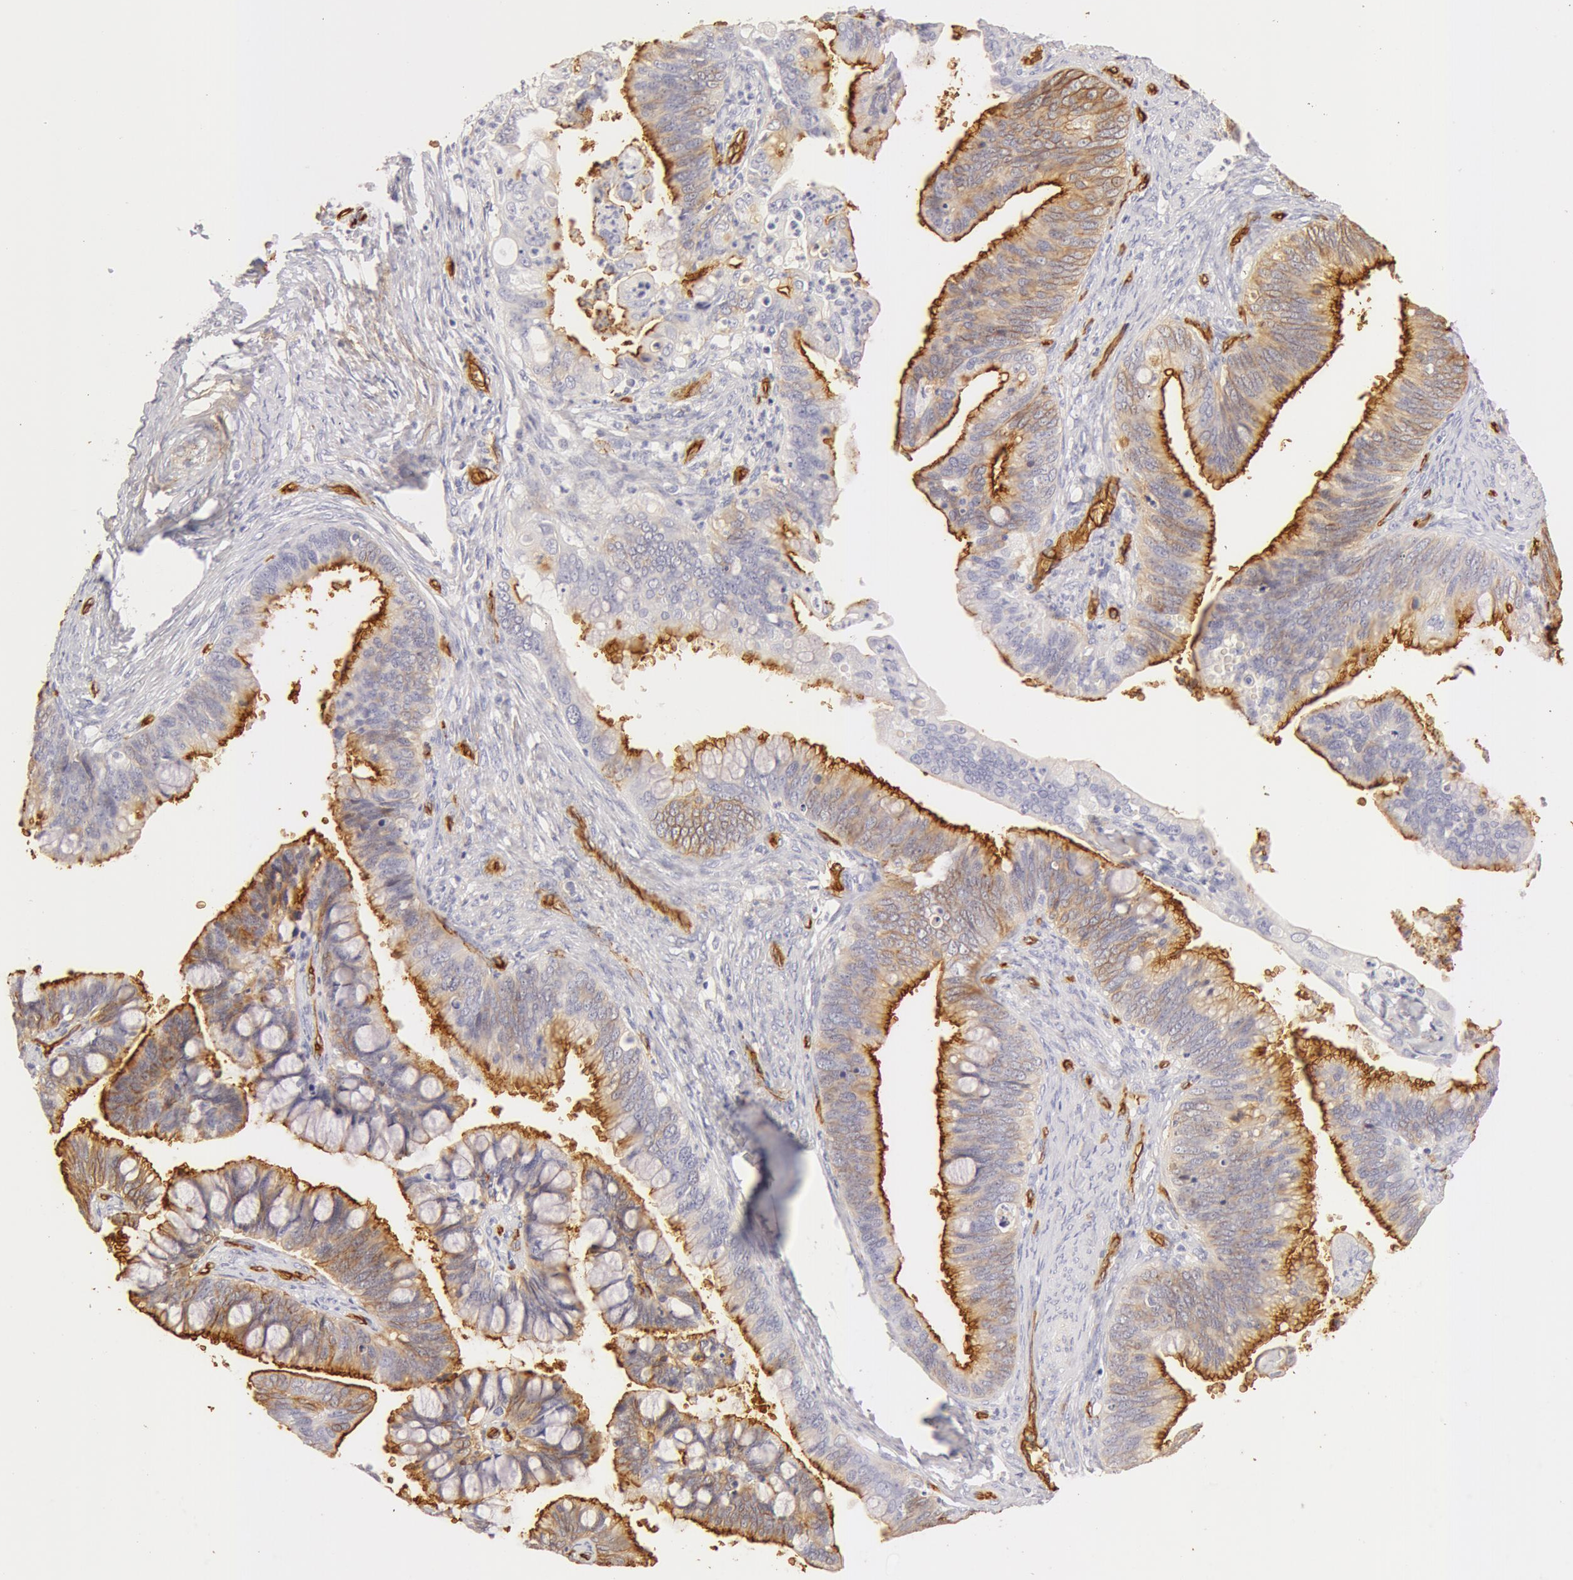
{"staining": {"intensity": "negative", "quantity": "none", "location": "none"}, "tissue": "cervical cancer", "cell_type": "Tumor cells", "image_type": "cancer", "snomed": [{"axis": "morphology", "description": "Adenocarcinoma, NOS"}, {"axis": "topography", "description": "Cervix"}], "caption": "DAB immunohistochemical staining of cervical cancer reveals no significant positivity in tumor cells. (Immunohistochemistry (ihc), brightfield microscopy, high magnification).", "gene": "AQP1", "patient": {"sex": "female", "age": 47}}